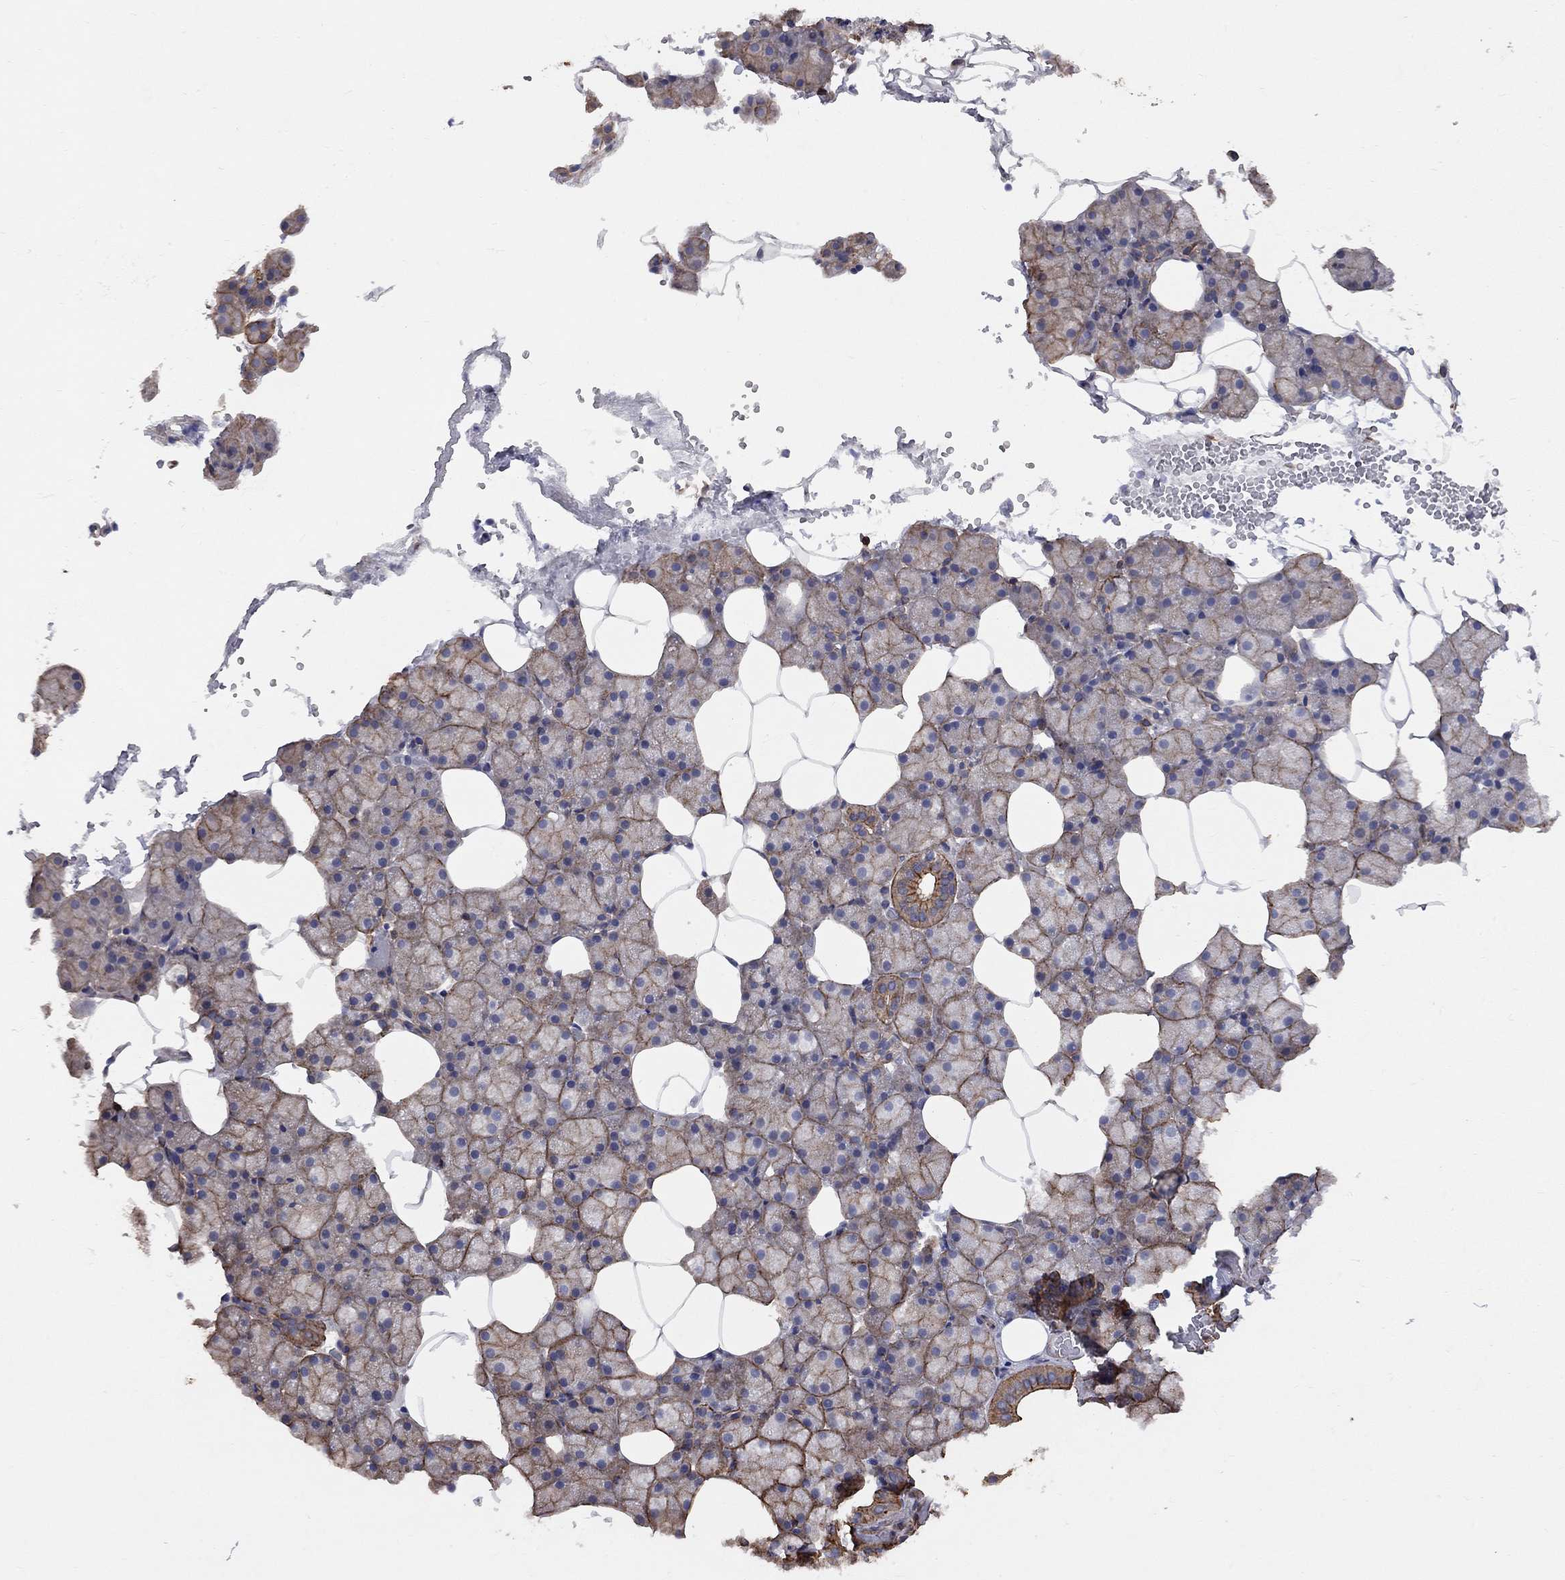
{"staining": {"intensity": "strong", "quantity": "25%-75%", "location": "cytoplasmic/membranous"}, "tissue": "salivary gland", "cell_type": "Glandular cells", "image_type": "normal", "snomed": [{"axis": "morphology", "description": "Normal tissue, NOS"}, {"axis": "topography", "description": "Salivary gland"}], "caption": "Glandular cells show high levels of strong cytoplasmic/membranous positivity in approximately 25%-75% of cells in unremarkable human salivary gland. (DAB IHC, brown staining for protein, blue staining for nuclei).", "gene": "BICDL2", "patient": {"sex": "male", "age": 38}}